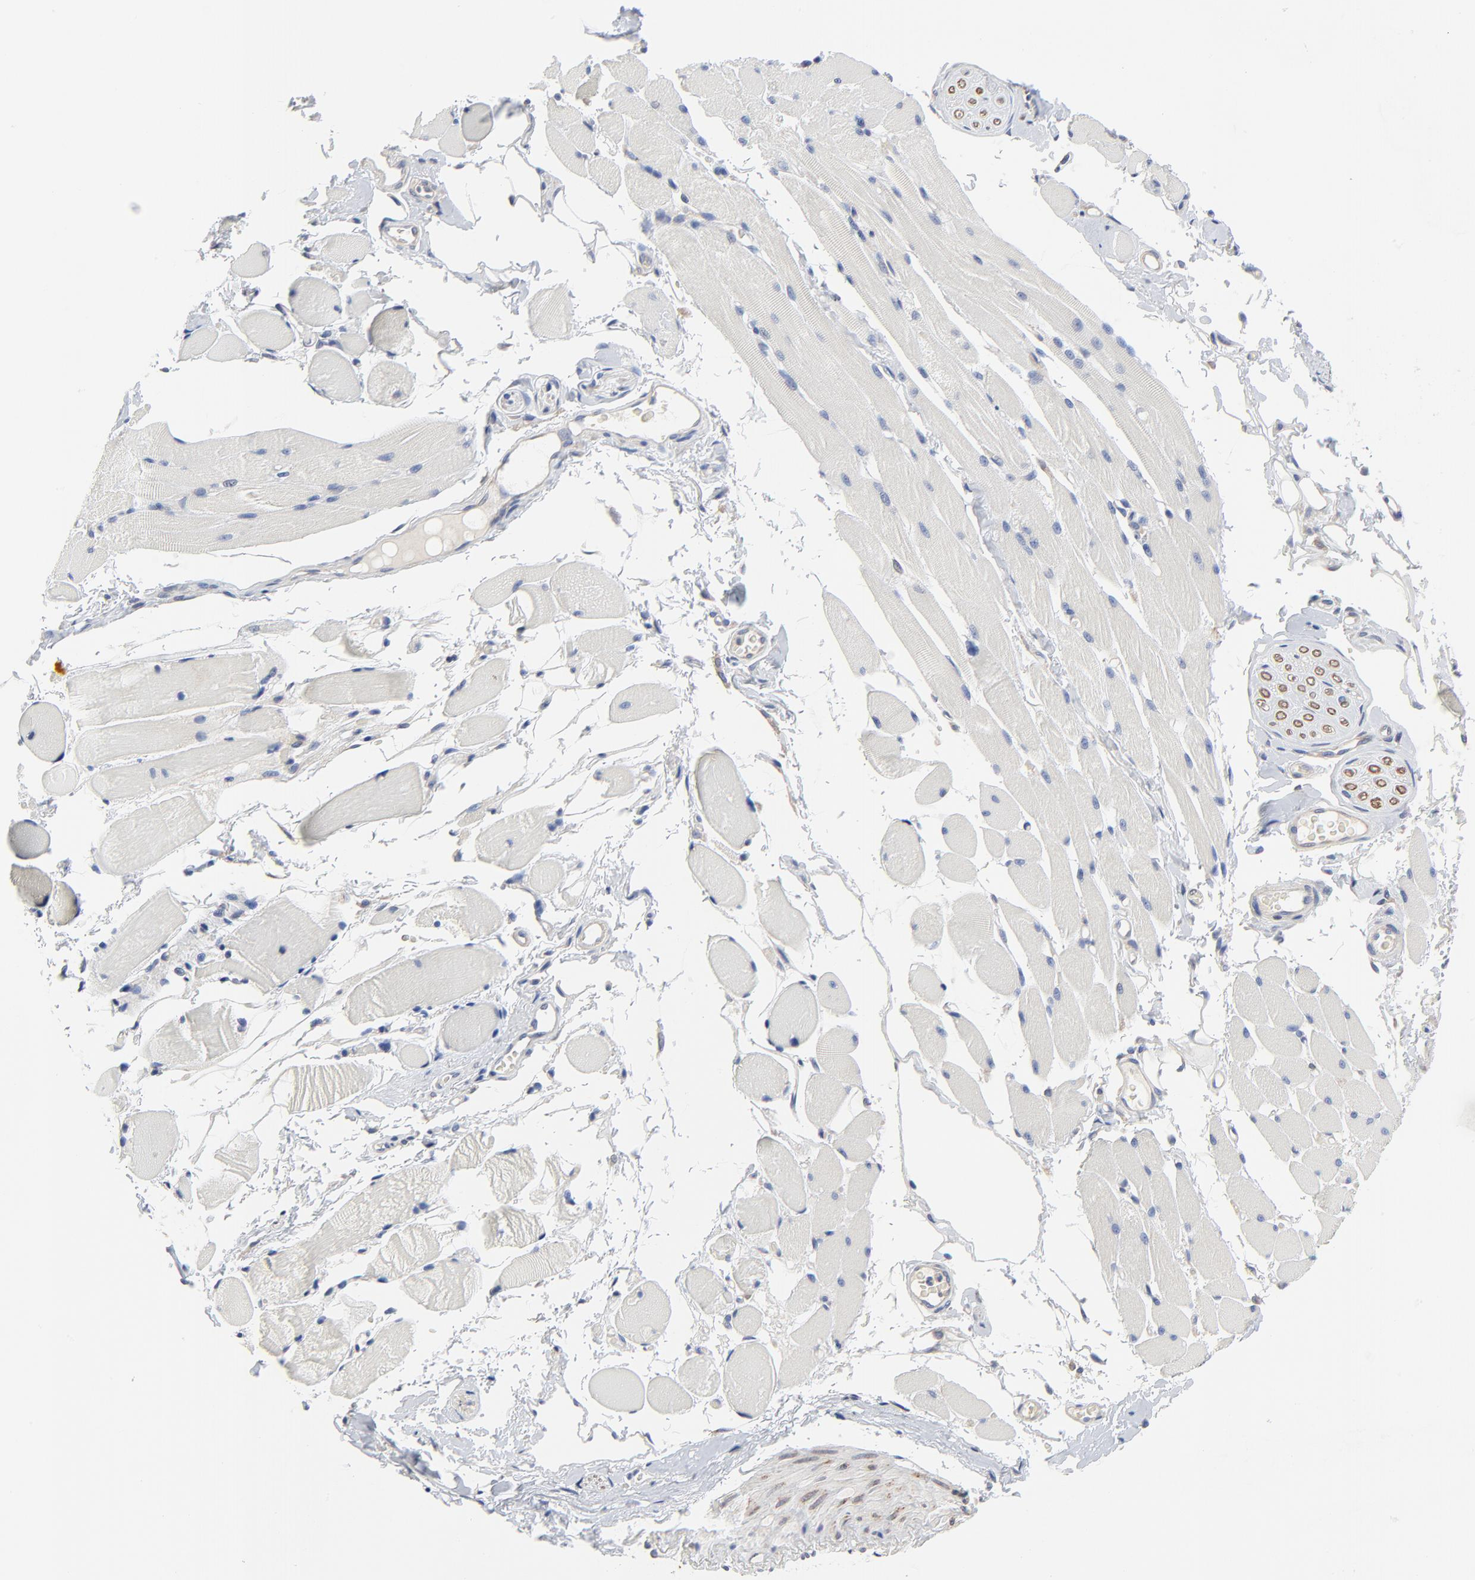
{"staining": {"intensity": "negative", "quantity": "none", "location": "none"}, "tissue": "adipose tissue", "cell_type": "Adipocytes", "image_type": "normal", "snomed": [{"axis": "morphology", "description": "Normal tissue, NOS"}, {"axis": "morphology", "description": "Squamous cell carcinoma, NOS"}, {"axis": "topography", "description": "Skeletal muscle"}, {"axis": "topography", "description": "Soft tissue"}, {"axis": "topography", "description": "Oral tissue"}], "caption": "Protein analysis of benign adipose tissue reveals no significant expression in adipocytes. (DAB IHC visualized using brightfield microscopy, high magnification).", "gene": "VAV2", "patient": {"sex": "male", "age": 54}}